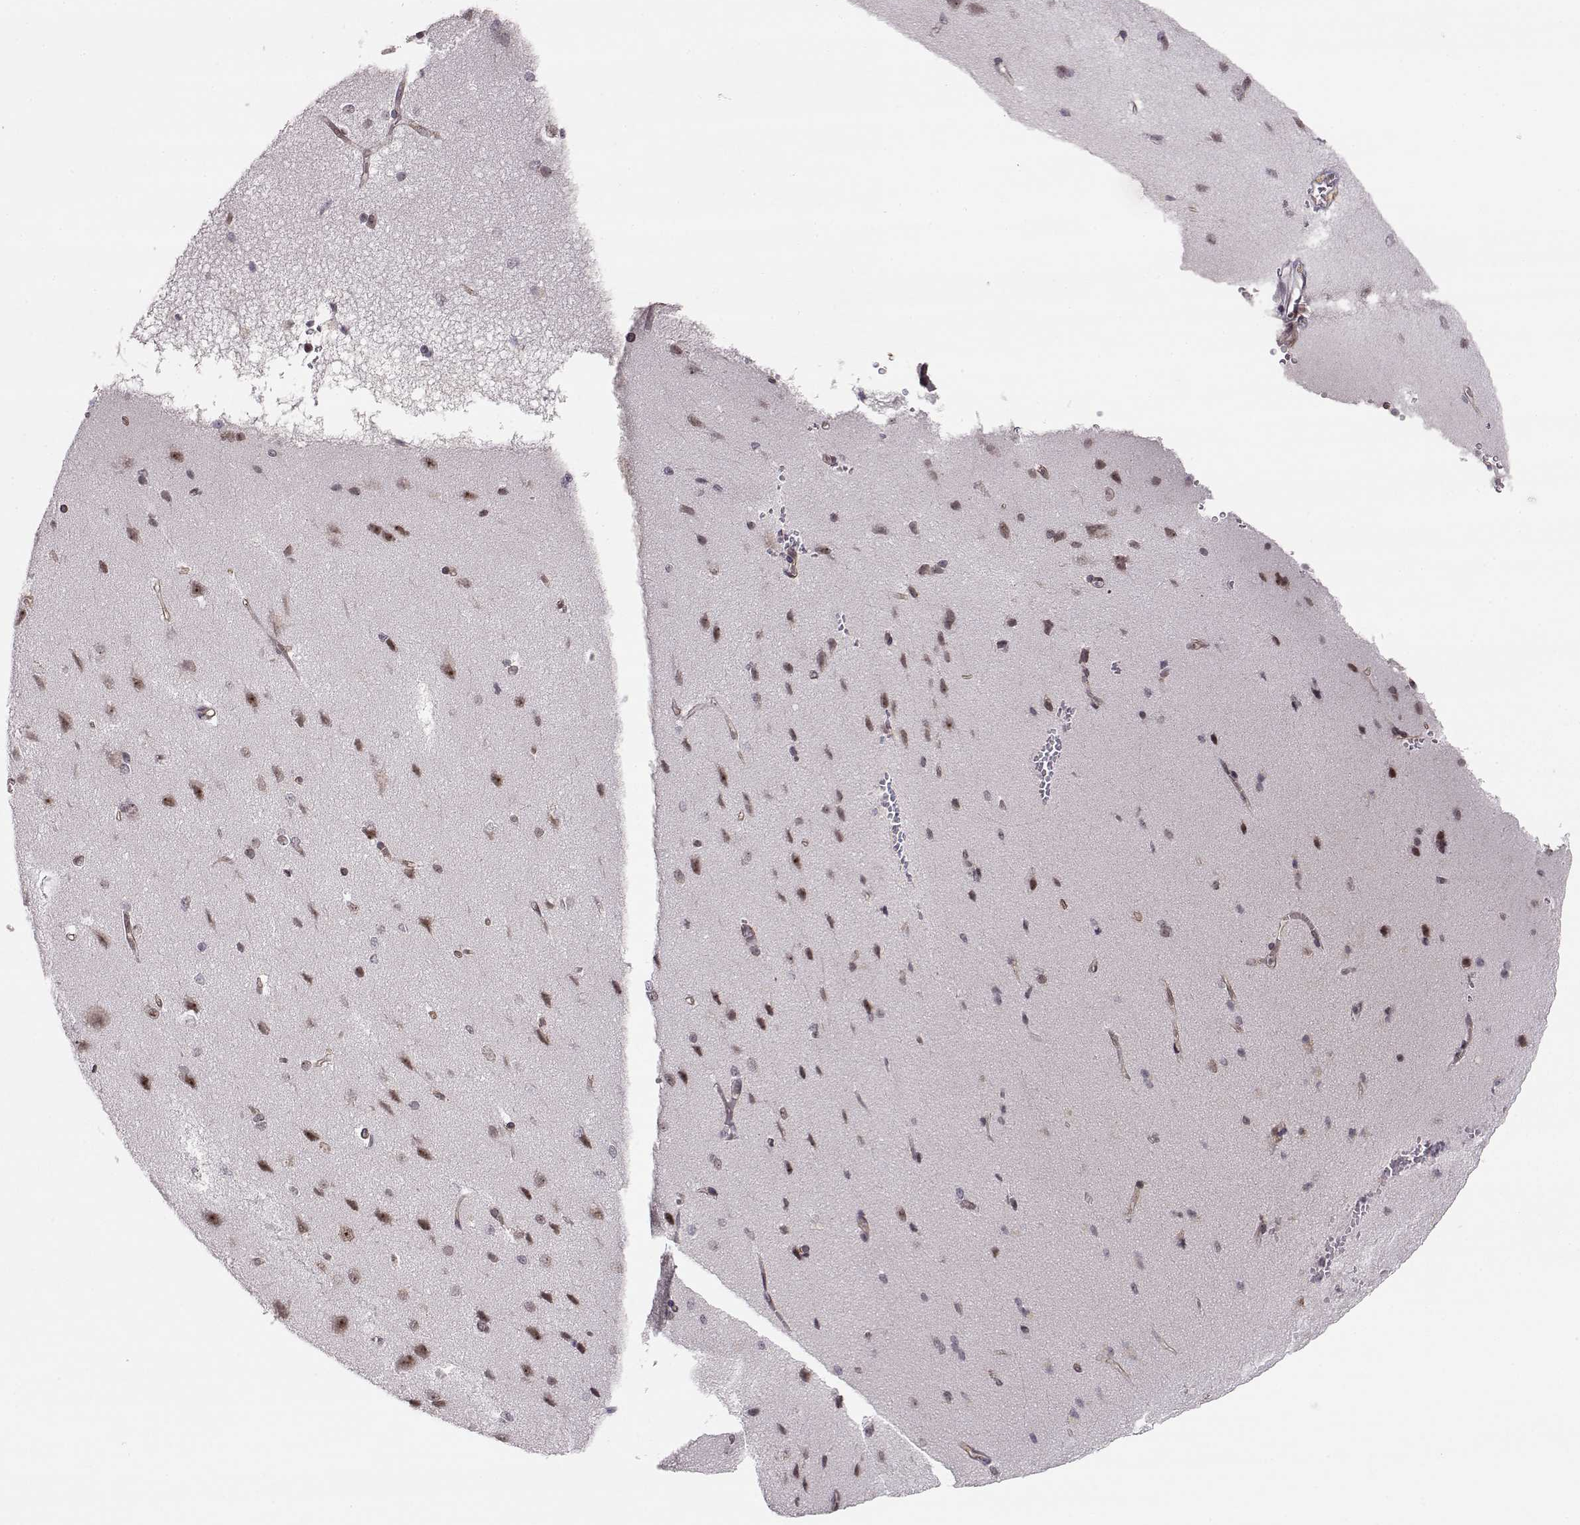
{"staining": {"intensity": "weak", "quantity": "25%-75%", "location": "cytoplasmic/membranous"}, "tissue": "cerebral cortex", "cell_type": "Endothelial cells", "image_type": "normal", "snomed": [{"axis": "morphology", "description": "Normal tissue, NOS"}, {"axis": "topography", "description": "Cerebral cortex"}], "caption": "Protein expression analysis of normal cerebral cortex reveals weak cytoplasmic/membranous expression in approximately 25%-75% of endothelial cells.", "gene": "CIR1", "patient": {"sex": "male", "age": 37}}